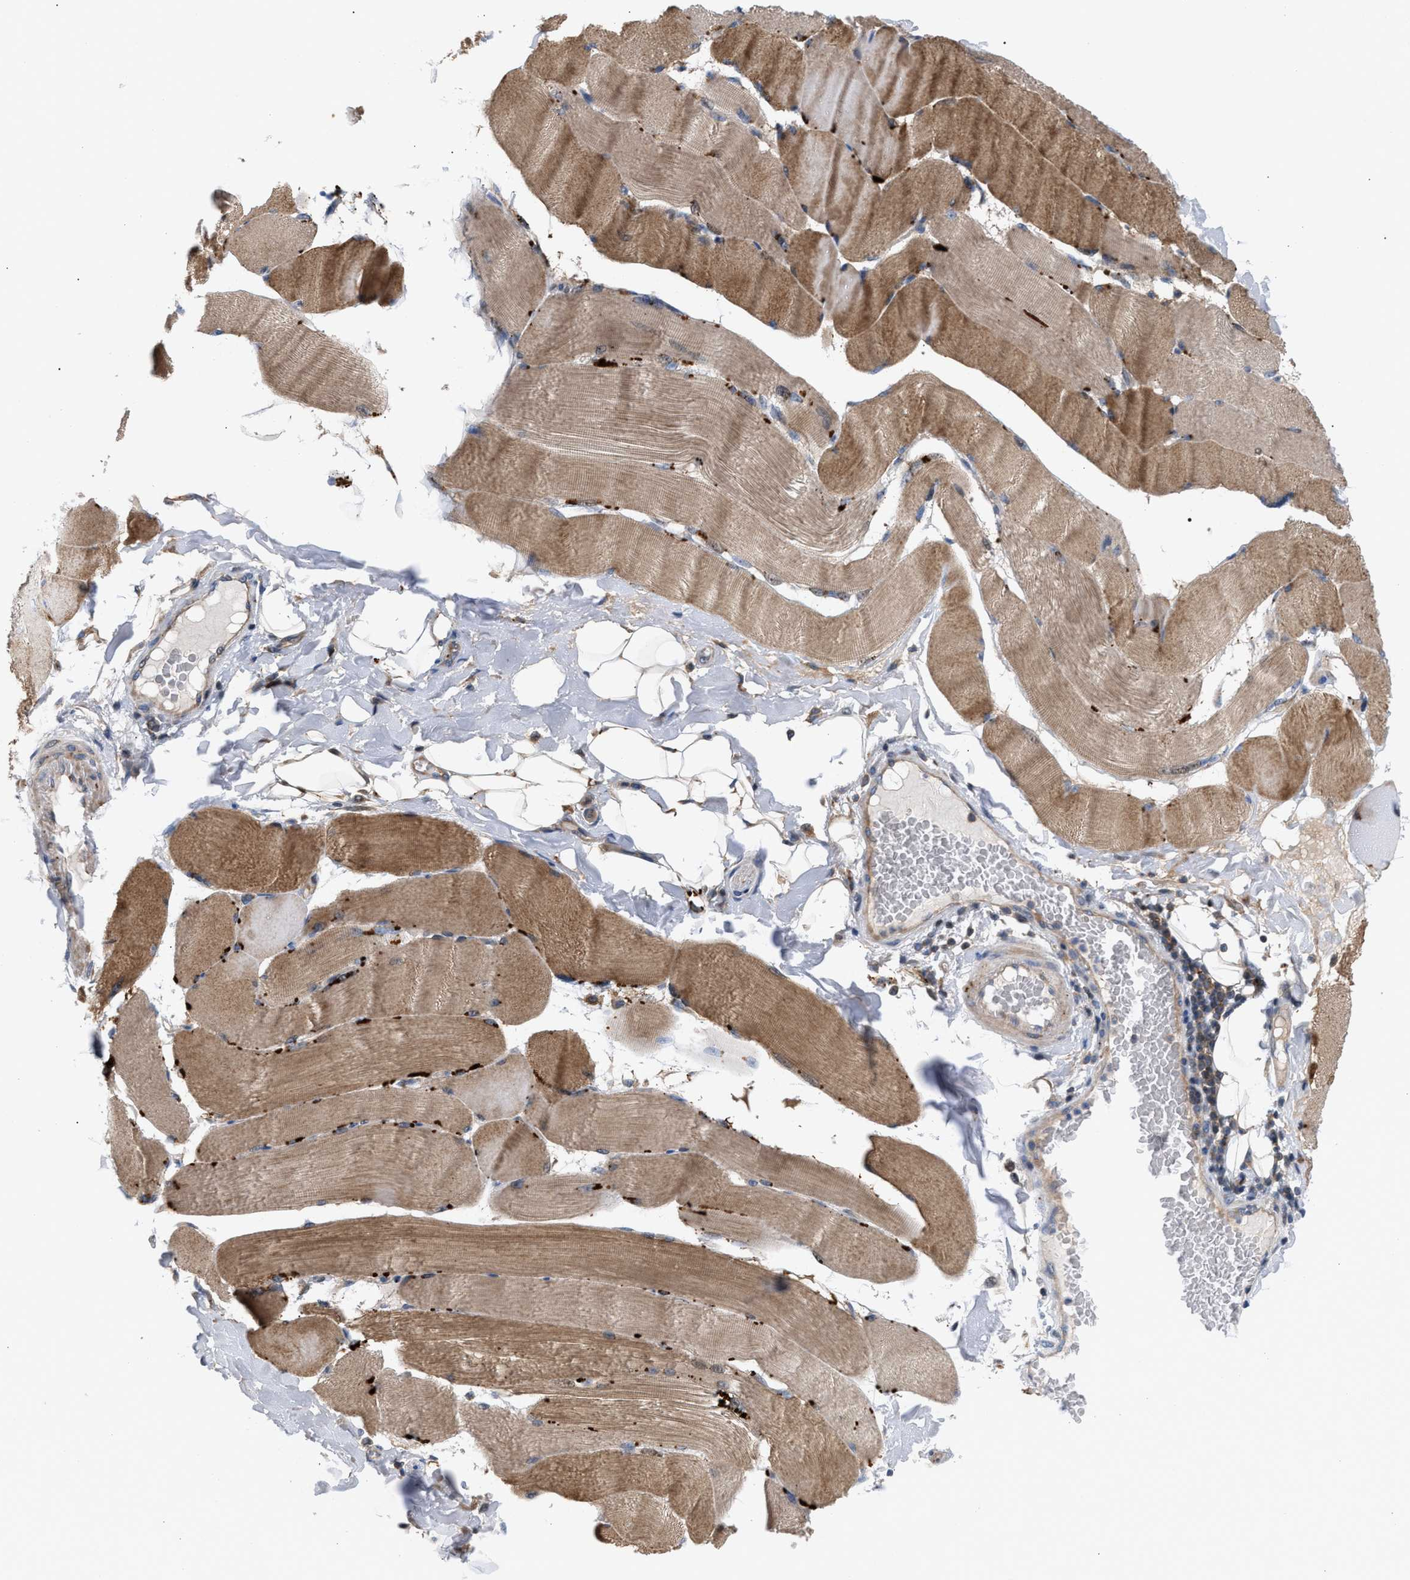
{"staining": {"intensity": "moderate", "quantity": ">75%", "location": "cytoplasmic/membranous"}, "tissue": "skeletal muscle", "cell_type": "Myocytes", "image_type": "normal", "snomed": [{"axis": "morphology", "description": "Normal tissue, NOS"}, {"axis": "topography", "description": "Skin"}, {"axis": "topography", "description": "Skeletal muscle"}], "caption": "The histopathology image displays immunohistochemical staining of normal skeletal muscle. There is moderate cytoplasmic/membranous staining is present in approximately >75% of myocytes.", "gene": "MBTD1", "patient": {"sex": "male", "age": 83}}